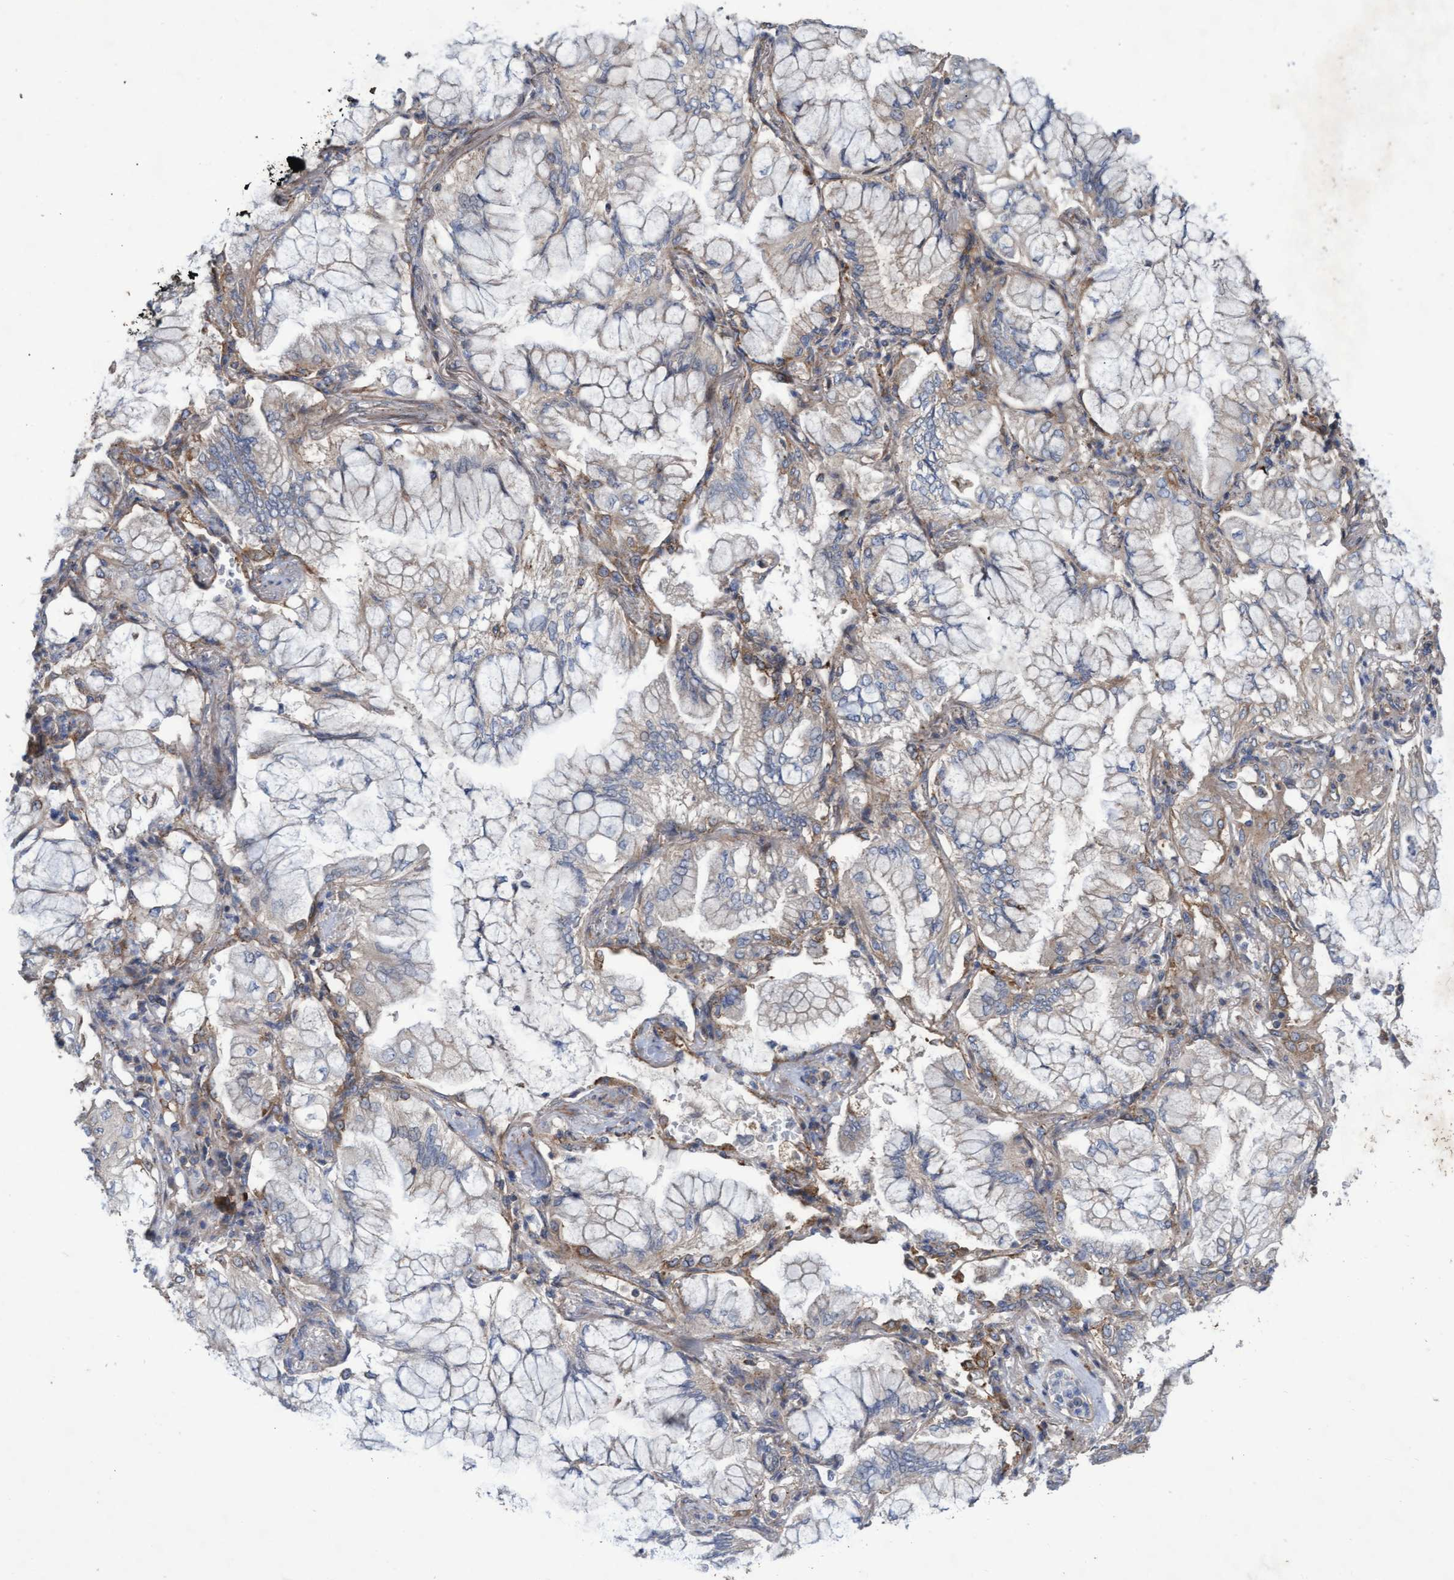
{"staining": {"intensity": "negative", "quantity": "none", "location": "none"}, "tissue": "lung cancer", "cell_type": "Tumor cells", "image_type": "cancer", "snomed": [{"axis": "morphology", "description": "Adenocarcinoma, NOS"}, {"axis": "topography", "description": "Lung"}], "caption": "There is no significant expression in tumor cells of lung adenocarcinoma. (Immunohistochemistry, brightfield microscopy, high magnification).", "gene": "ABCF2", "patient": {"sex": "female", "age": 70}}